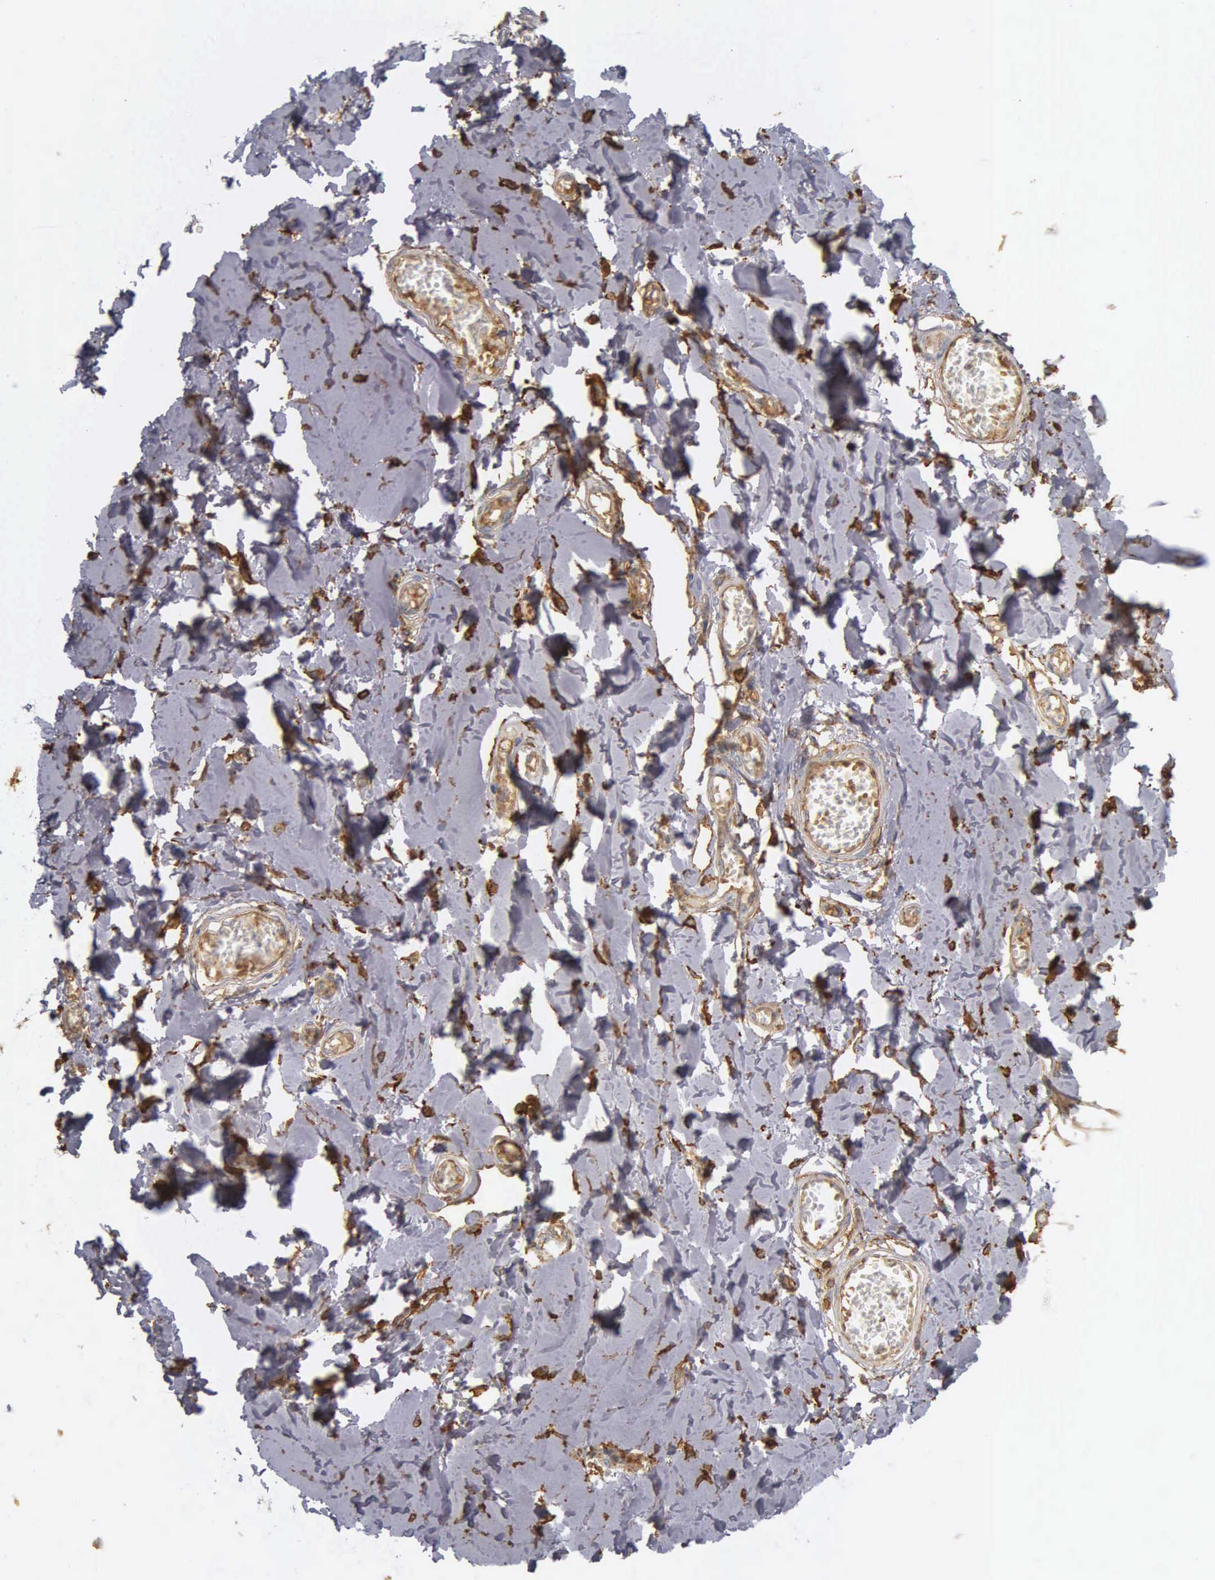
{"staining": {"intensity": "moderate", "quantity": "<25%", "location": "cytoplasmic/membranous"}, "tissue": "adipose tissue", "cell_type": "Adipocytes", "image_type": "normal", "snomed": [{"axis": "morphology", "description": "Normal tissue, NOS"}, {"axis": "morphology", "description": "Sarcoma, NOS"}, {"axis": "topography", "description": "Skin"}, {"axis": "topography", "description": "Soft tissue"}], "caption": "The histopathology image reveals staining of normal adipose tissue, revealing moderate cytoplasmic/membranous protein positivity (brown color) within adipocytes.", "gene": "CD99", "patient": {"sex": "female", "age": 51}}